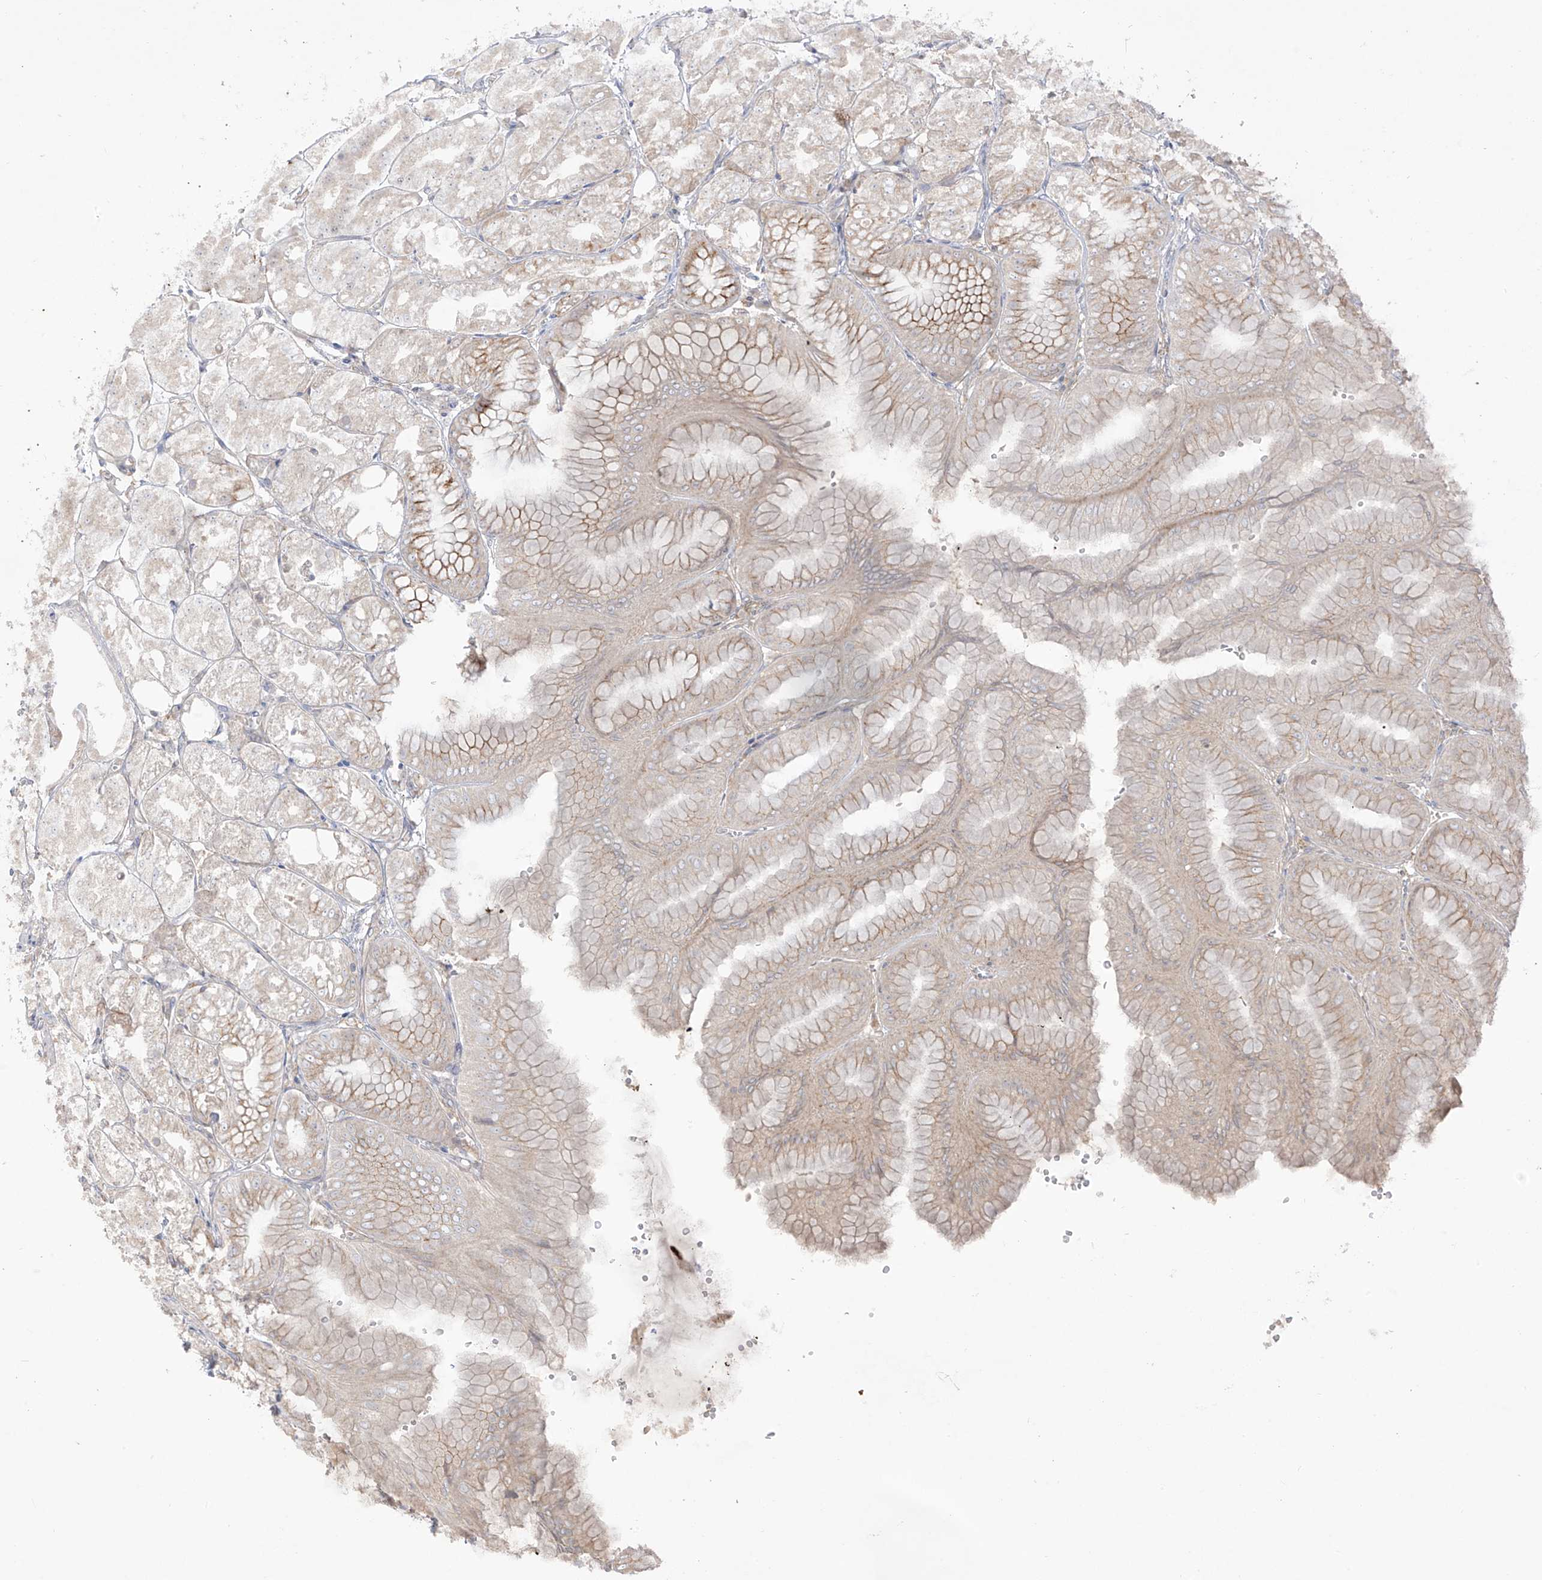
{"staining": {"intensity": "moderate", "quantity": "25%-75%", "location": "cytoplasmic/membranous"}, "tissue": "stomach", "cell_type": "Glandular cells", "image_type": "normal", "snomed": [{"axis": "morphology", "description": "Normal tissue, NOS"}, {"axis": "topography", "description": "Stomach, lower"}], "caption": "Glandular cells display moderate cytoplasmic/membranous staining in approximately 25%-75% of cells in benign stomach.", "gene": "ANGEL2", "patient": {"sex": "male", "age": 71}}